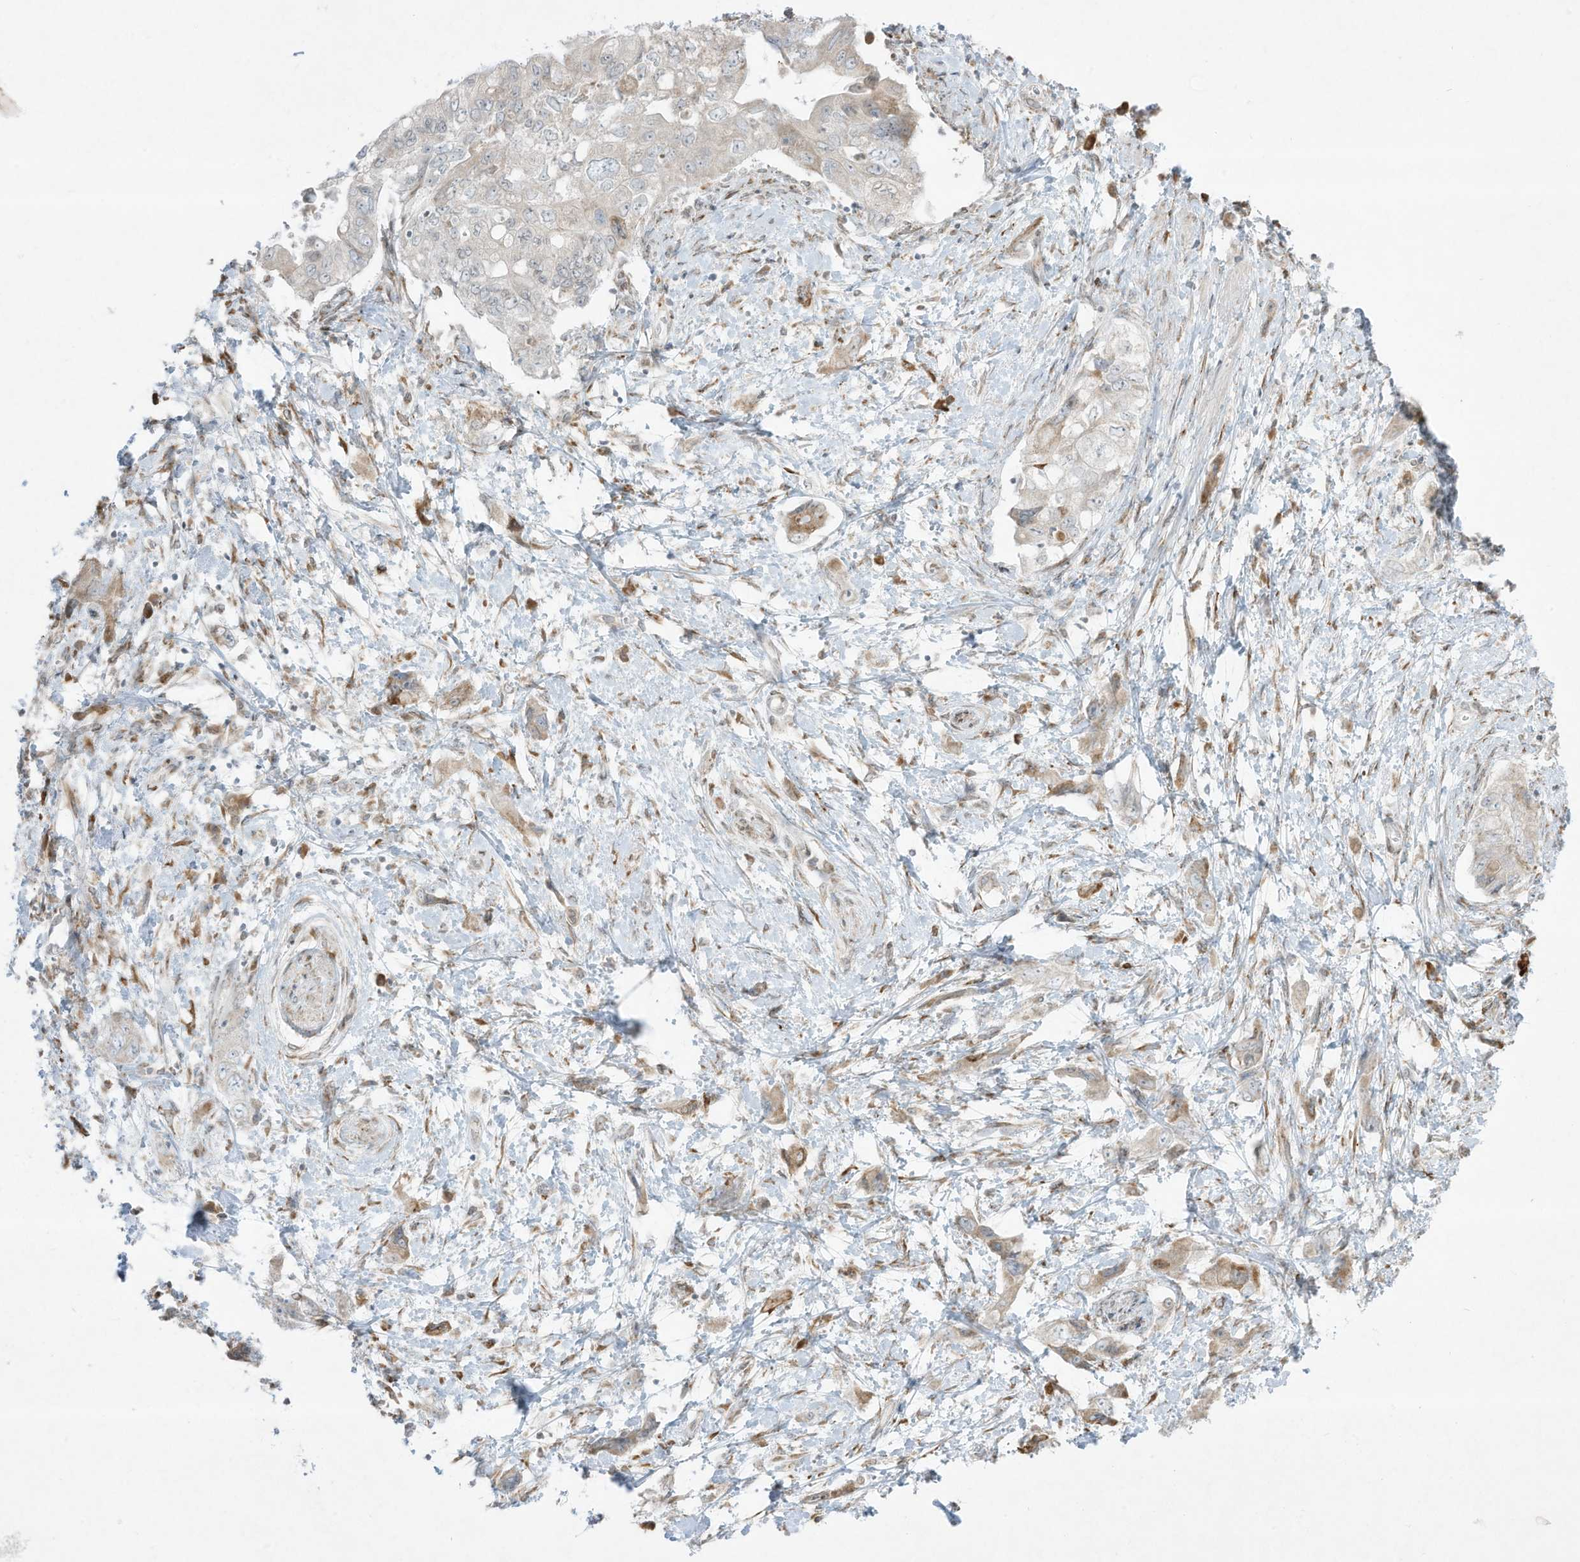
{"staining": {"intensity": "weak", "quantity": "<25%", "location": "cytoplasmic/membranous"}, "tissue": "pancreatic cancer", "cell_type": "Tumor cells", "image_type": "cancer", "snomed": [{"axis": "morphology", "description": "Adenocarcinoma, NOS"}, {"axis": "topography", "description": "Pancreas"}], "caption": "Micrograph shows no significant protein staining in tumor cells of pancreatic cancer (adenocarcinoma).", "gene": "PTK6", "patient": {"sex": "female", "age": 73}}